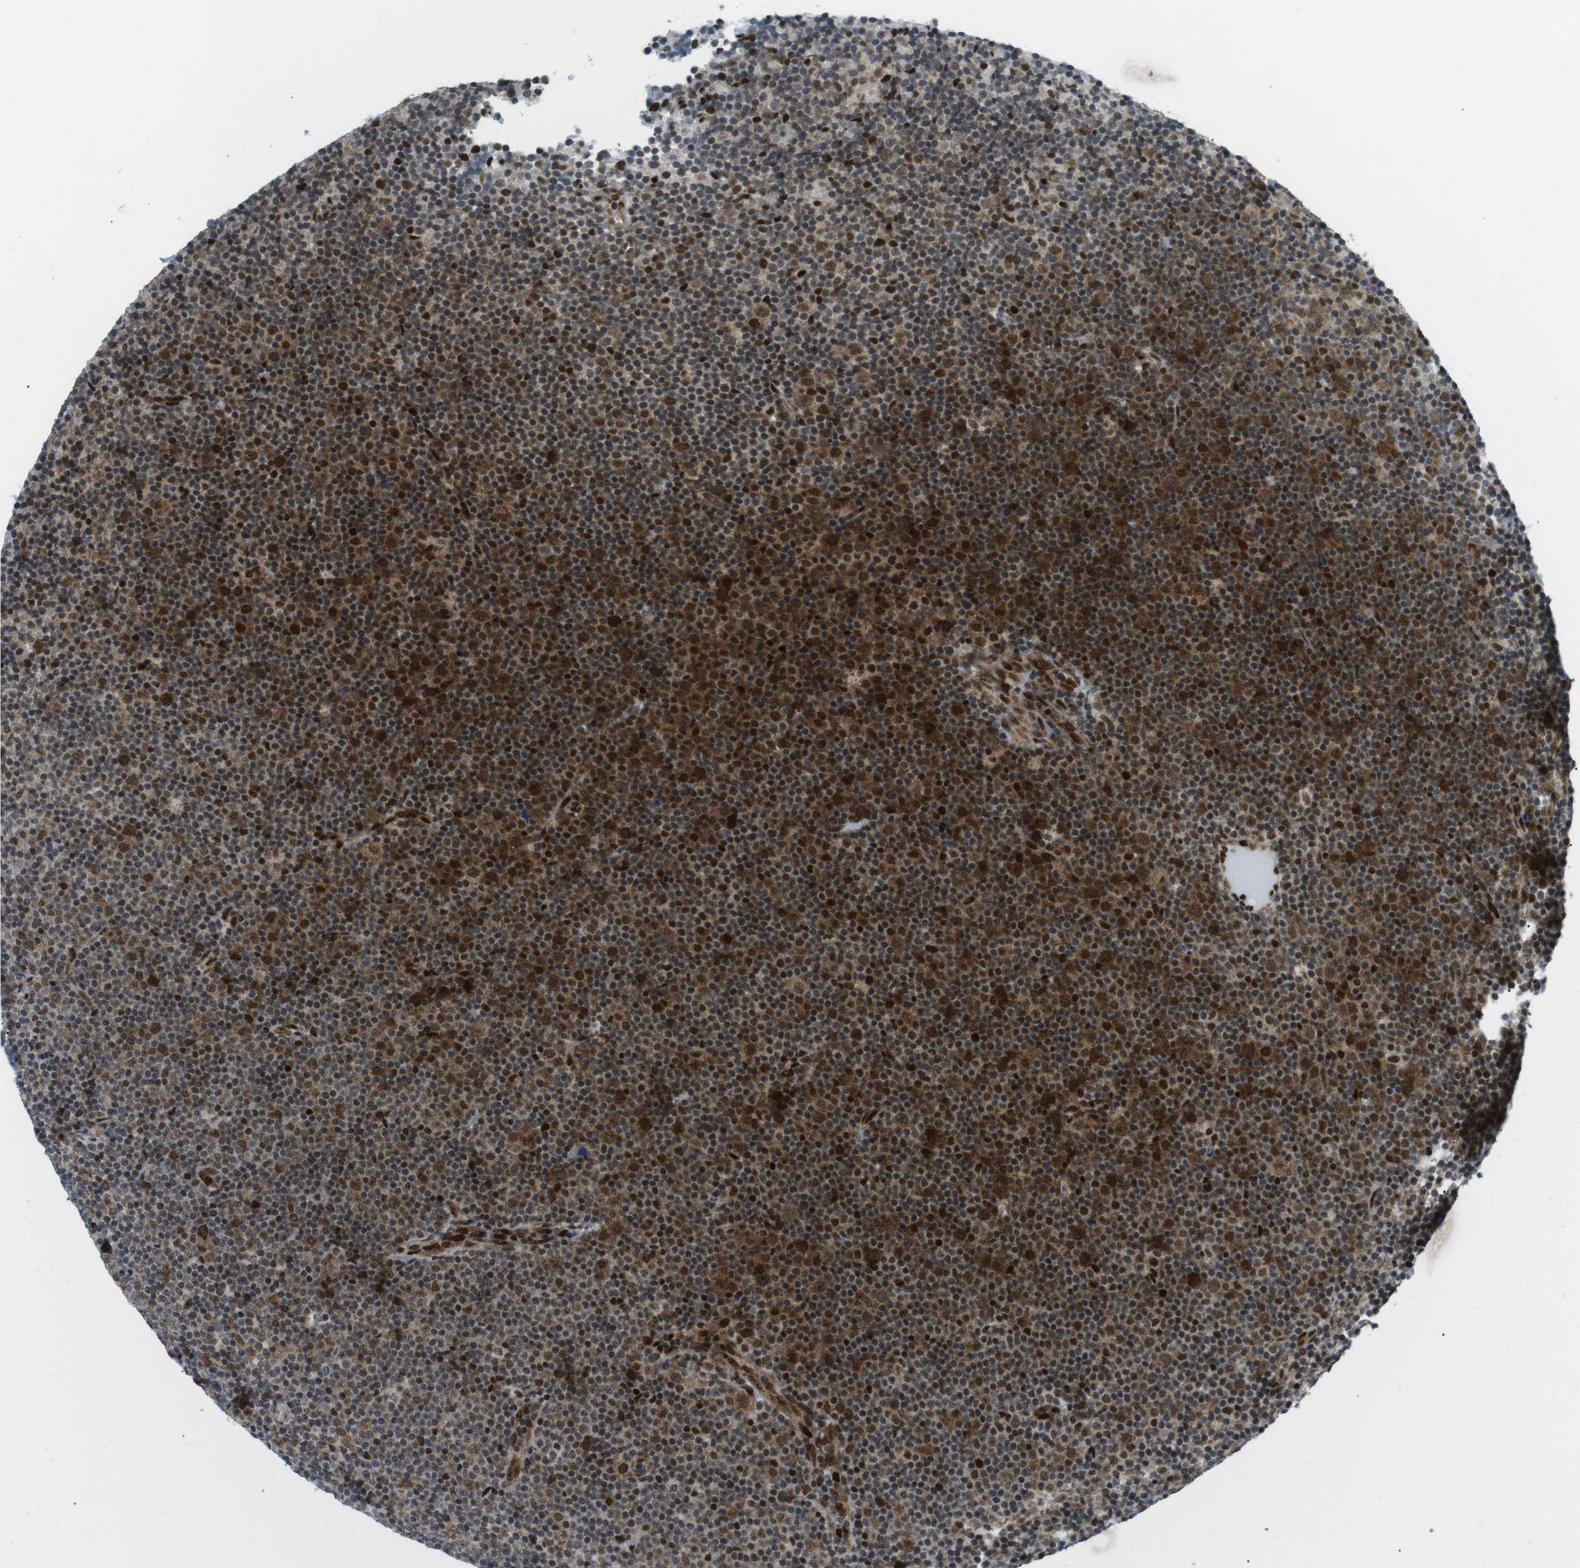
{"staining": {"intensity": "strong", "quantity": "25%-75%", "location": "cytoplasmic/membranous,nuclear"}, "tissue": "lymphoma", "cell_type": "Tumor cells", "image_type": "cancer", "snomed": [{"axis": "morphology", "description": "Malignant lymphoma, non-Hodgkin's type, Low grade"}, {"axis": "topography", "description": "Lymph node"}], "caption": "Tumor cells display high levels of strong cytoplasmic/membranous and nuclear expression in approximately 25%-75% of cells in human low-grade malignant lymphoma, non-Hodgkin's type.", "gene": "CDC27", "patient": {"sex": "female", "age": 67}}